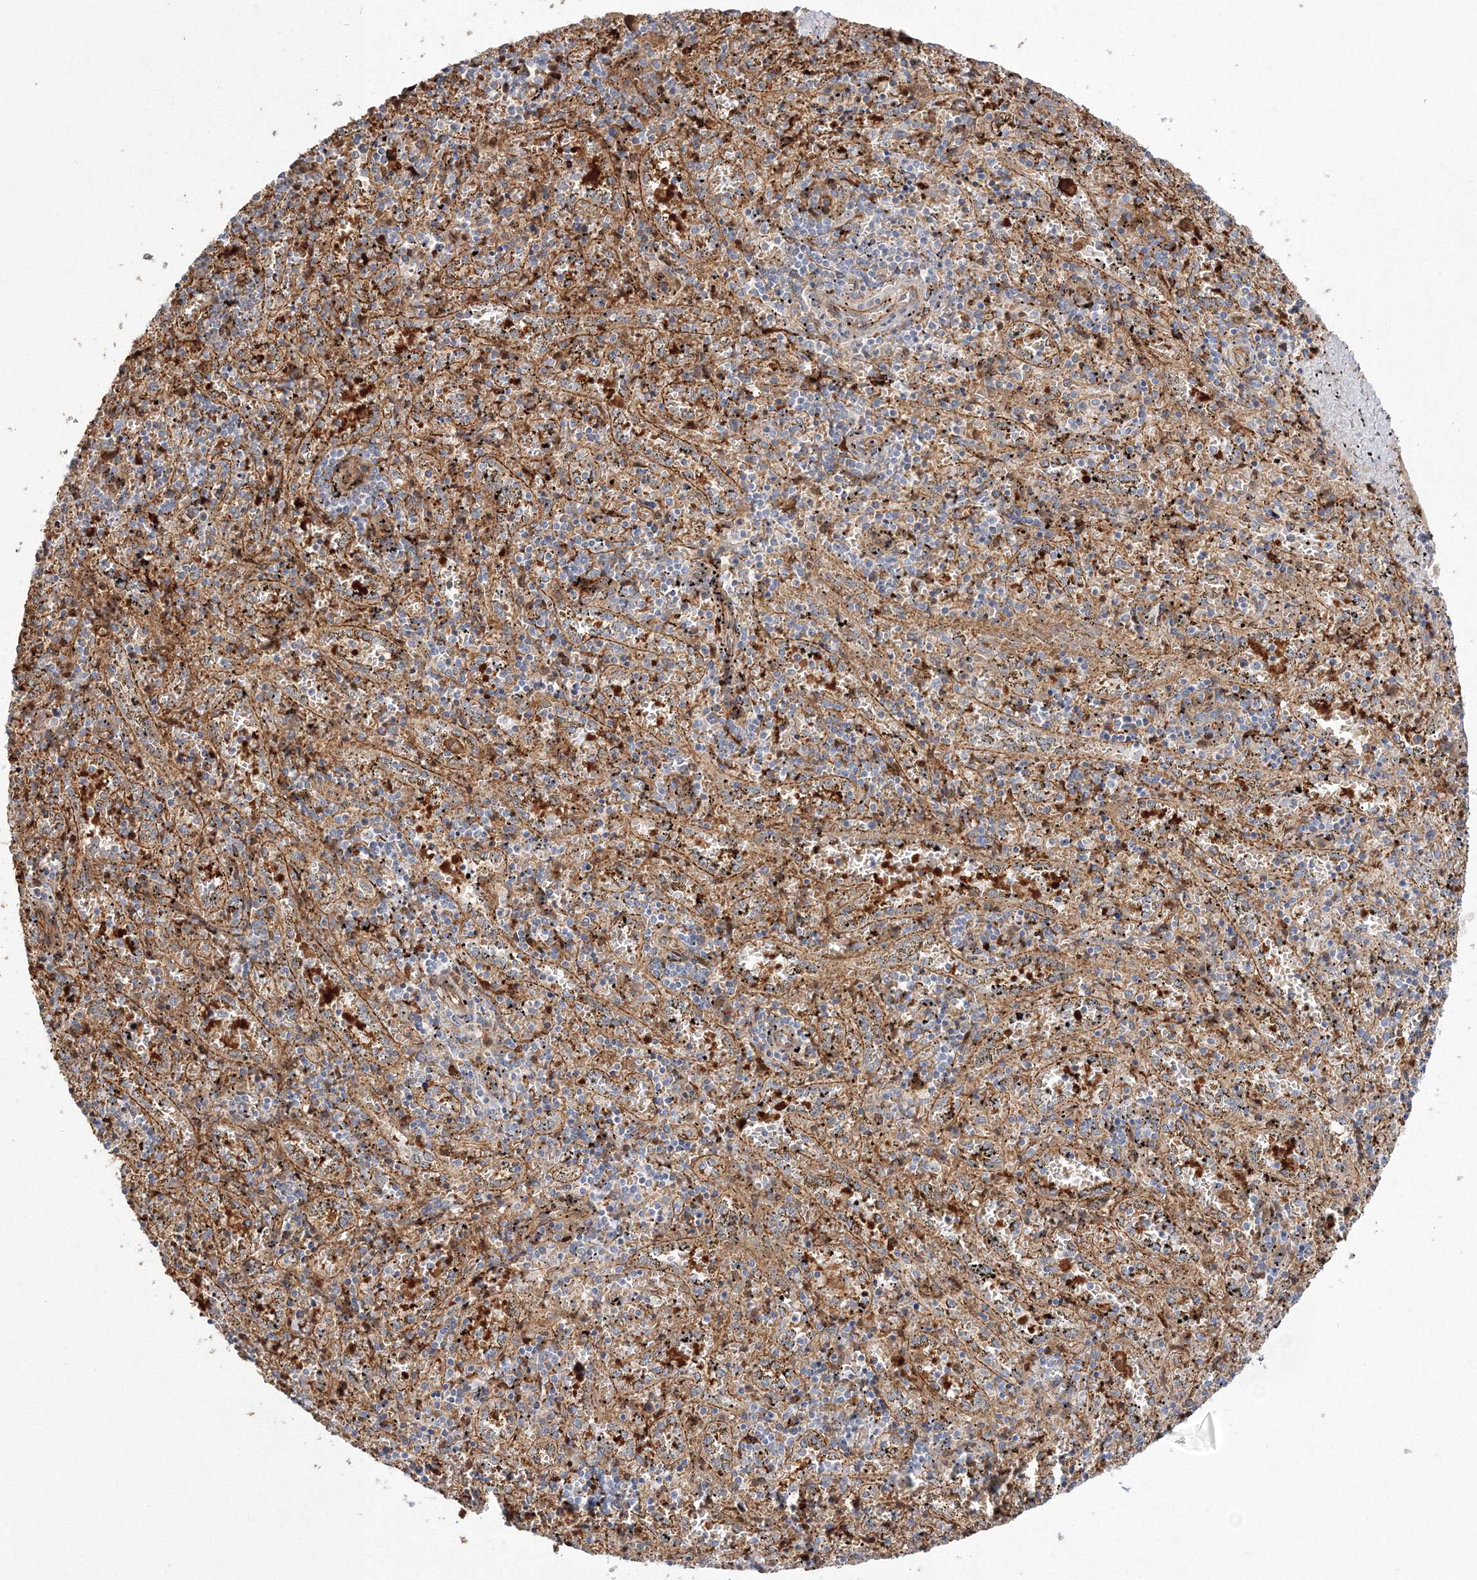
{"staining": {"intensity": "moderate", "quantity": "25%-75%", "location": "cytoplasmic/membranous"}, "tissue": "spleen", "cell_type": "Cells in red pulp", "image_type": "normal", "snomed": [{"axis": "morphology", "description": "Normal tissue, NOS"}, {"axis": "topography", "description": "Spleen"}], "caption": "Protein staining exhibits moderate cytoplasmic/membranous expression in approximately 25%-75% of cells in red pulp in normal spleen.", "gene": "NPM3", "patient": {"sex": "male", "age": 11}}